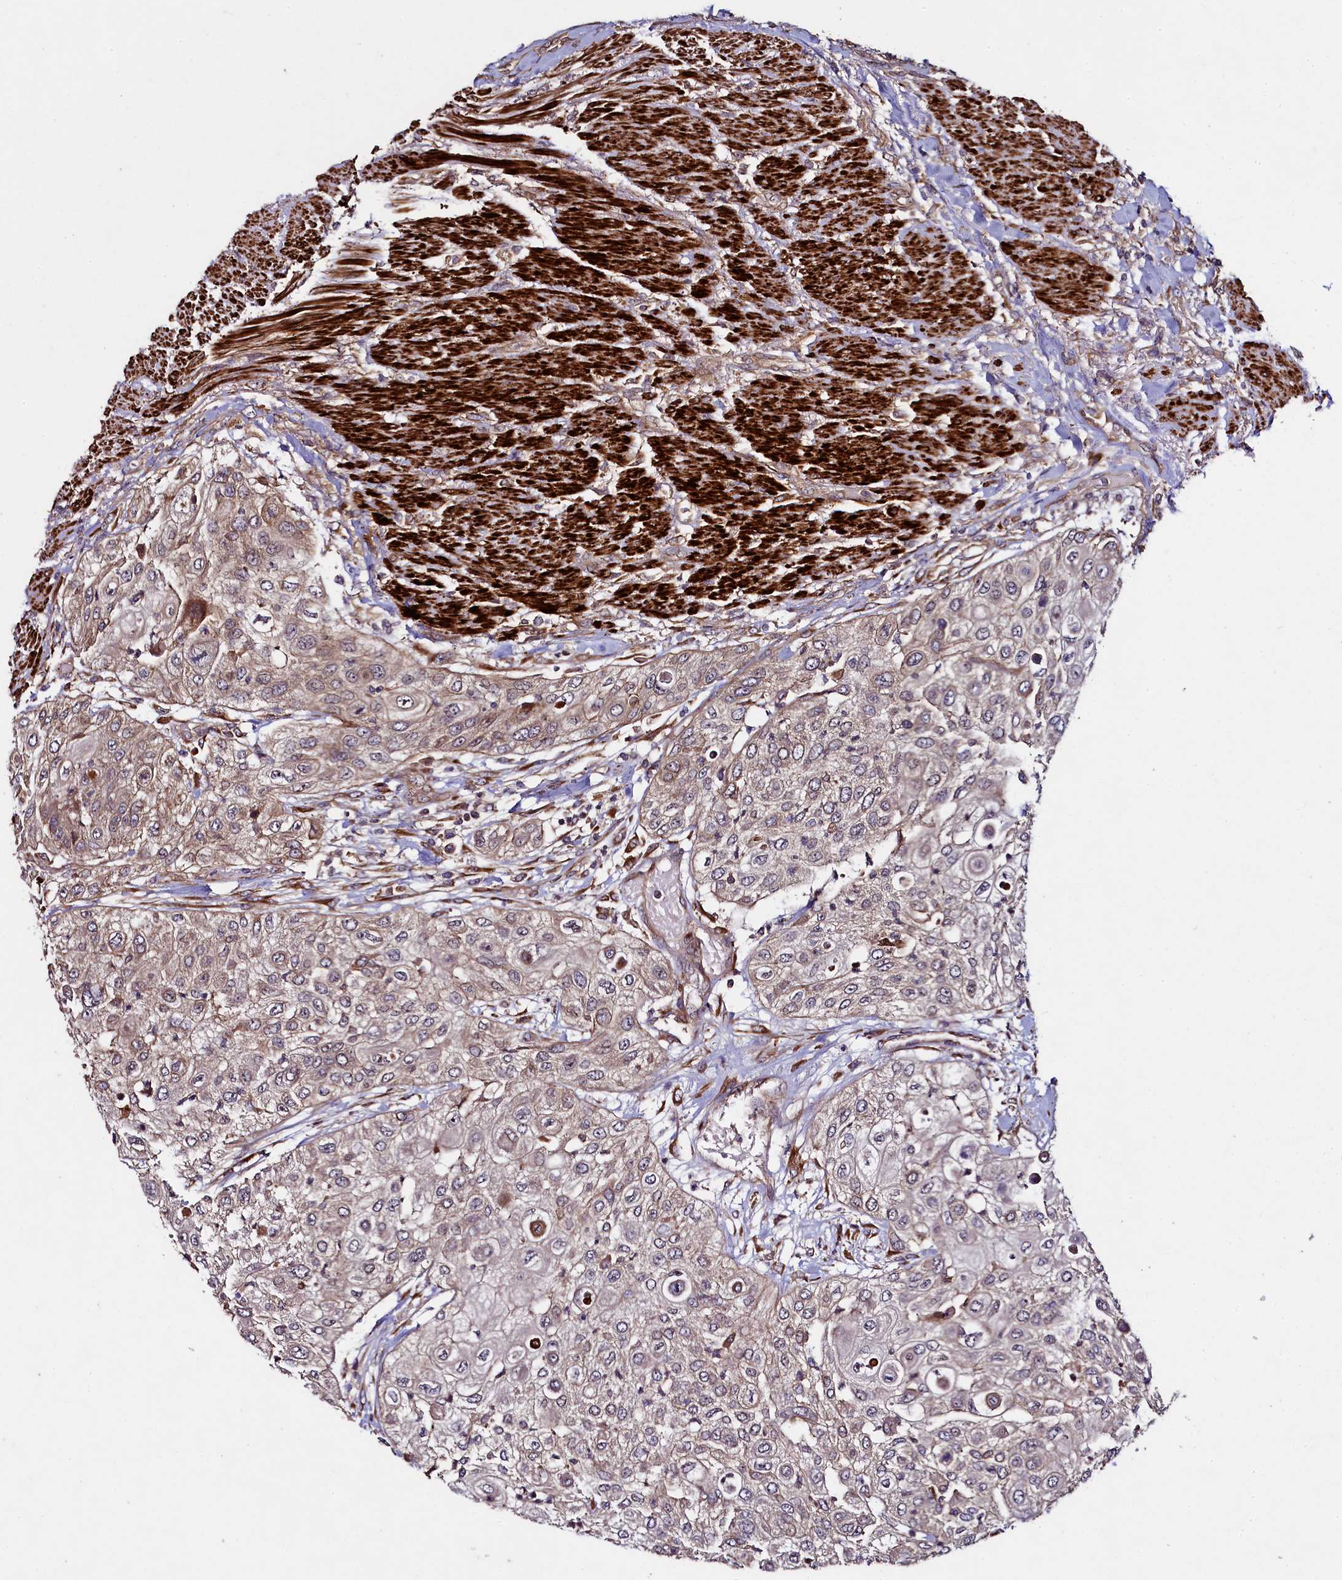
{"staining": {"intensity": "weak", "quantity": "<25%", "location": "cytoplasmic/membranous"}, "tissue": "urothelial cancer", "cell_type": "Tumor cells", "image_type": "cancer", "snomed": [{"axis": "morphology", "description": "Urothelial carcinoma, High grade"}, {"axis": "topography", "description": "Urinary bladder"}], "caption": "Micrograph shows no protein positivity in tumor cells of urothelial cancer tissue.", "gene": "CCDC102A", "patient": {"sex": "female", "age": 79}}